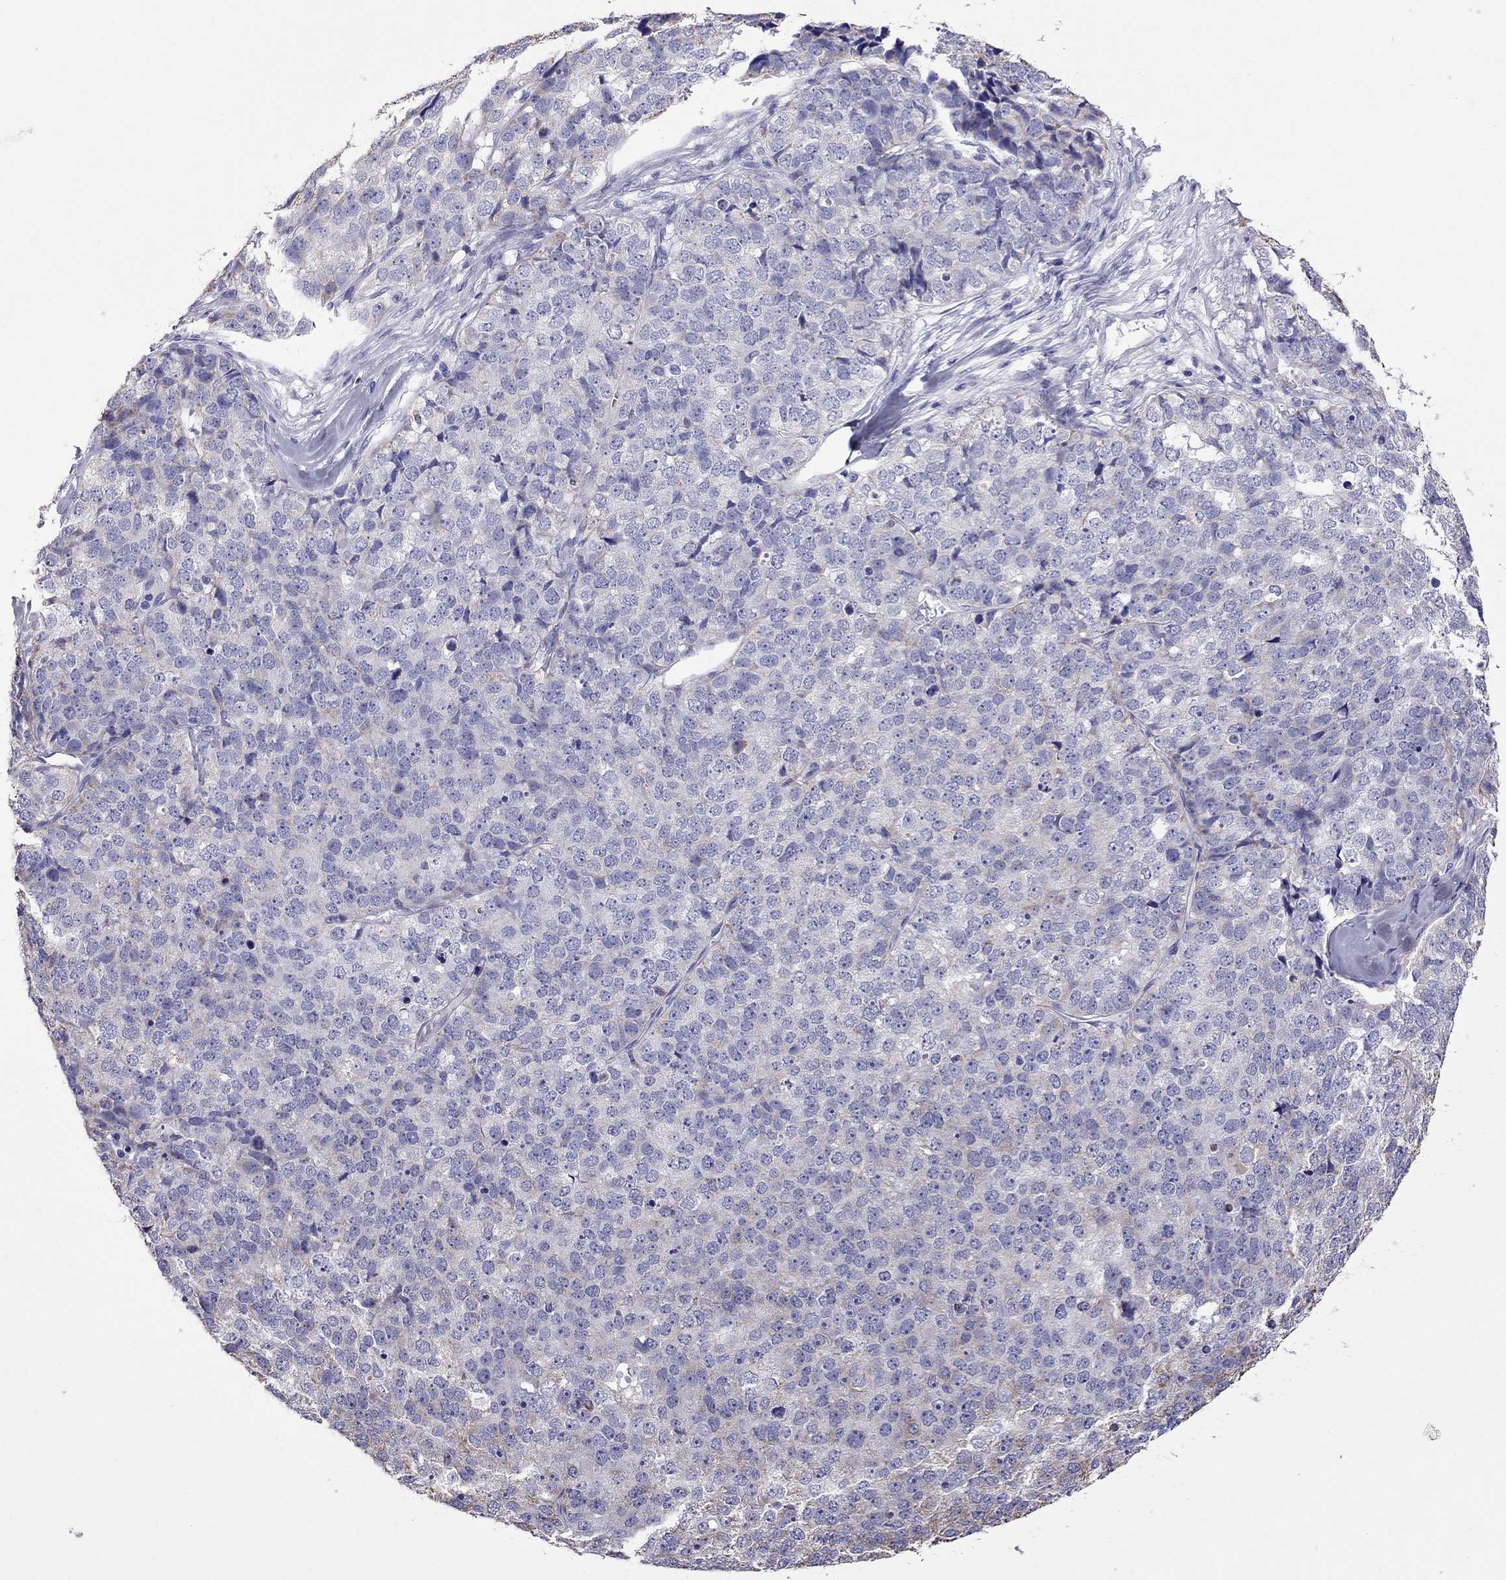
{"staining": {"intensity": "weak", "quantity": "<25%", "location": "cytoplasmic/membranous"}, "tissue": "stomach cancer", "cell_type": "Tumor cells", "image_type": "cancer", "snomed": [{"axis": "morphology", "description": "Adenocarcinoma, NOS"}, {"axis": "topography", "description": "Stomach"}], "caption": "Stomach adenocarcinoma stained for a protein using IHC reveals no staining tumor cells.", "gene": "TTLL13", "patient": {"sex": "male", "age": 69}}